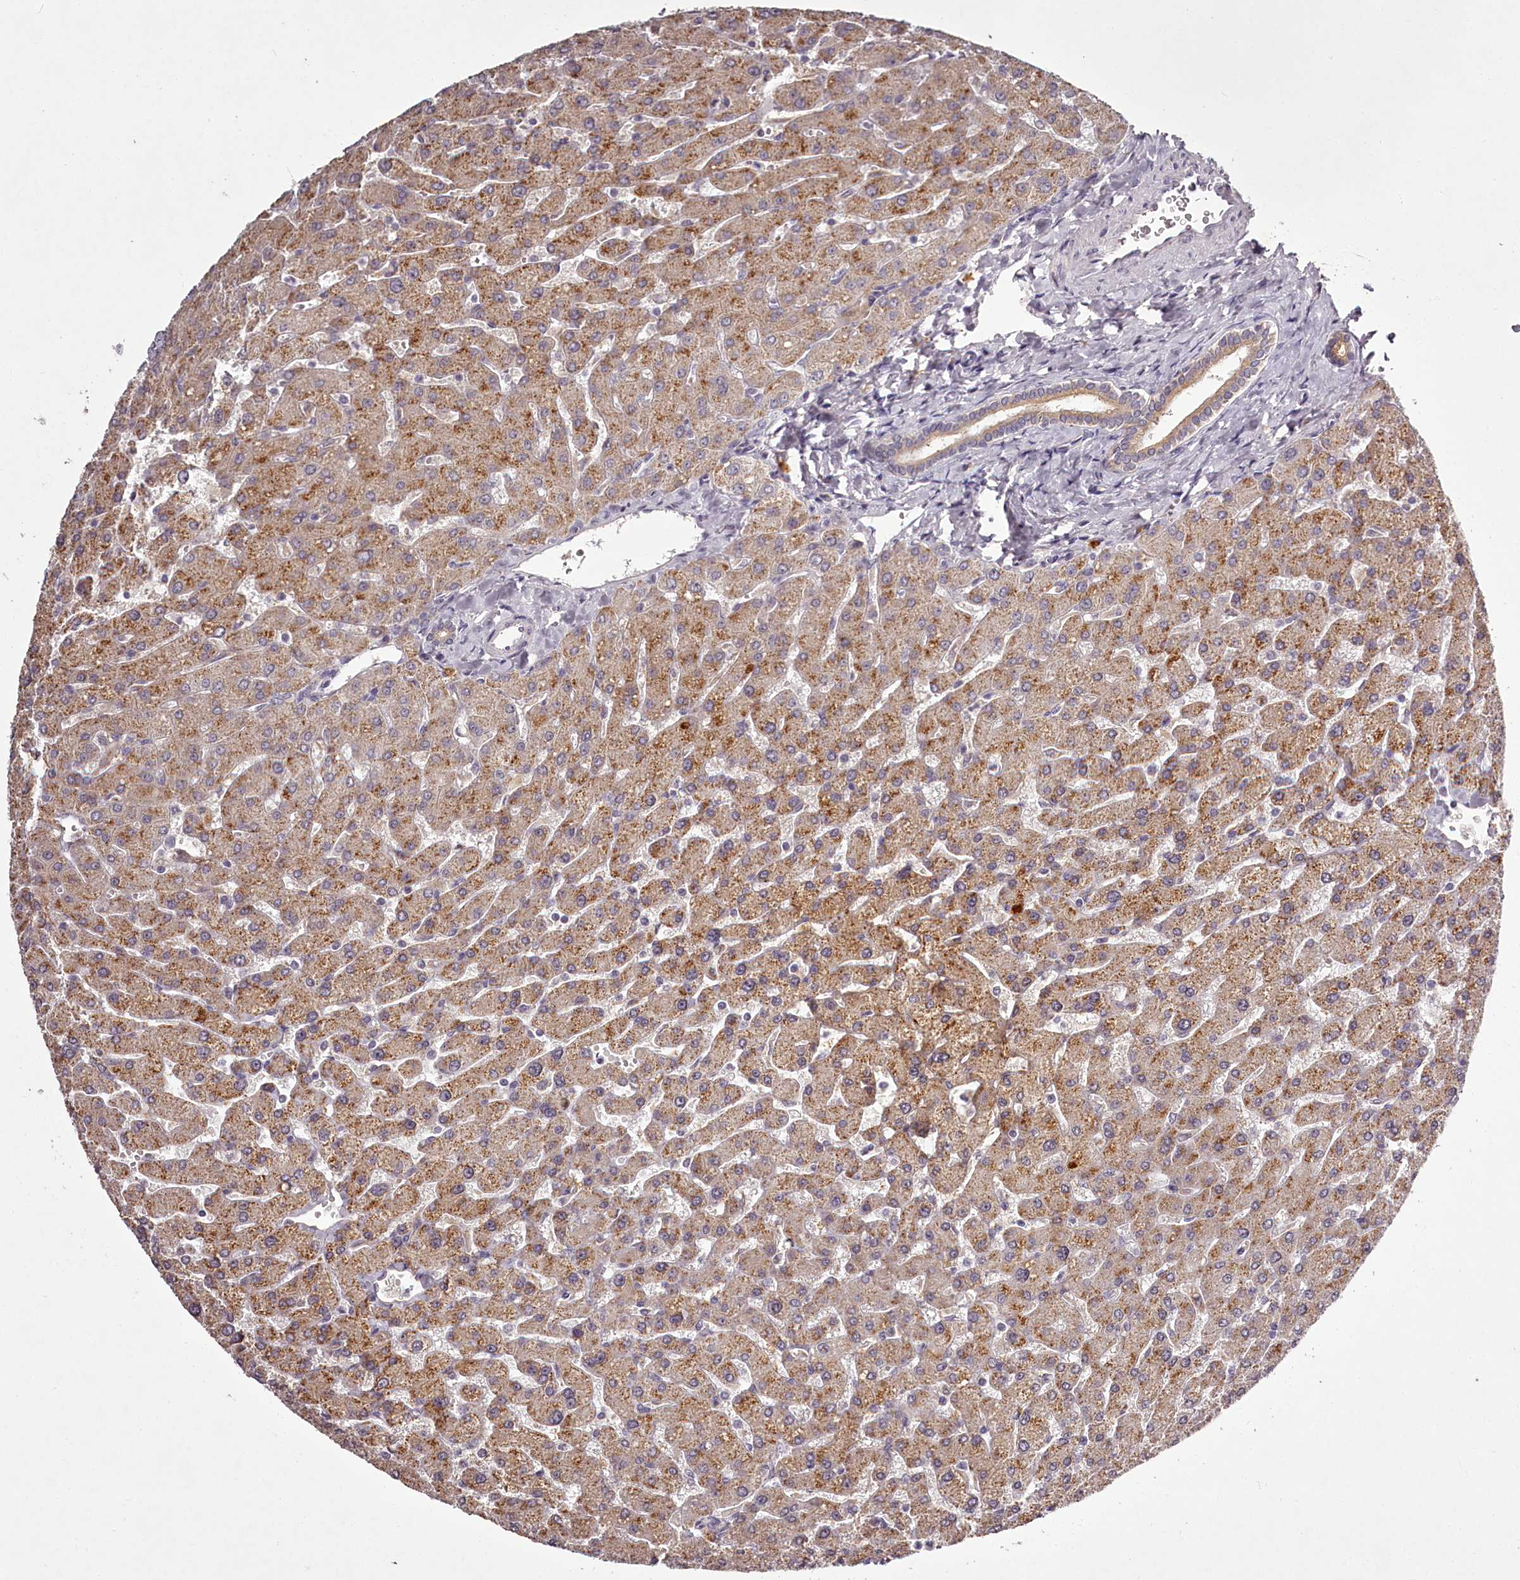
{"staining": {"intensity": "moderate", "quantity": ">75%", "location": "cytoplasmic/membranous"}, "tissue": "liver", "cell_type": "Cholangiocytes", "image_type": "normal", "snomed": [{"axis": "morphology", "description": "Normal tissue, NOS"}, {"axis": "topography", "description": "Liver"}], "caption": "IHC staining of unremarkable liver, which shows medium levels of moderate cytoplasmic/membranous expression in approximately >75% of cholangiocytes indicating moderate cytoplasmic/membranous protein expression. The staining was performed using DAB (brown) for protein detection and nuclei were counterstained in hematoxylin (blue).", "gene": "RBMXL2", "patient": {"sex": "male", "age": 55}}